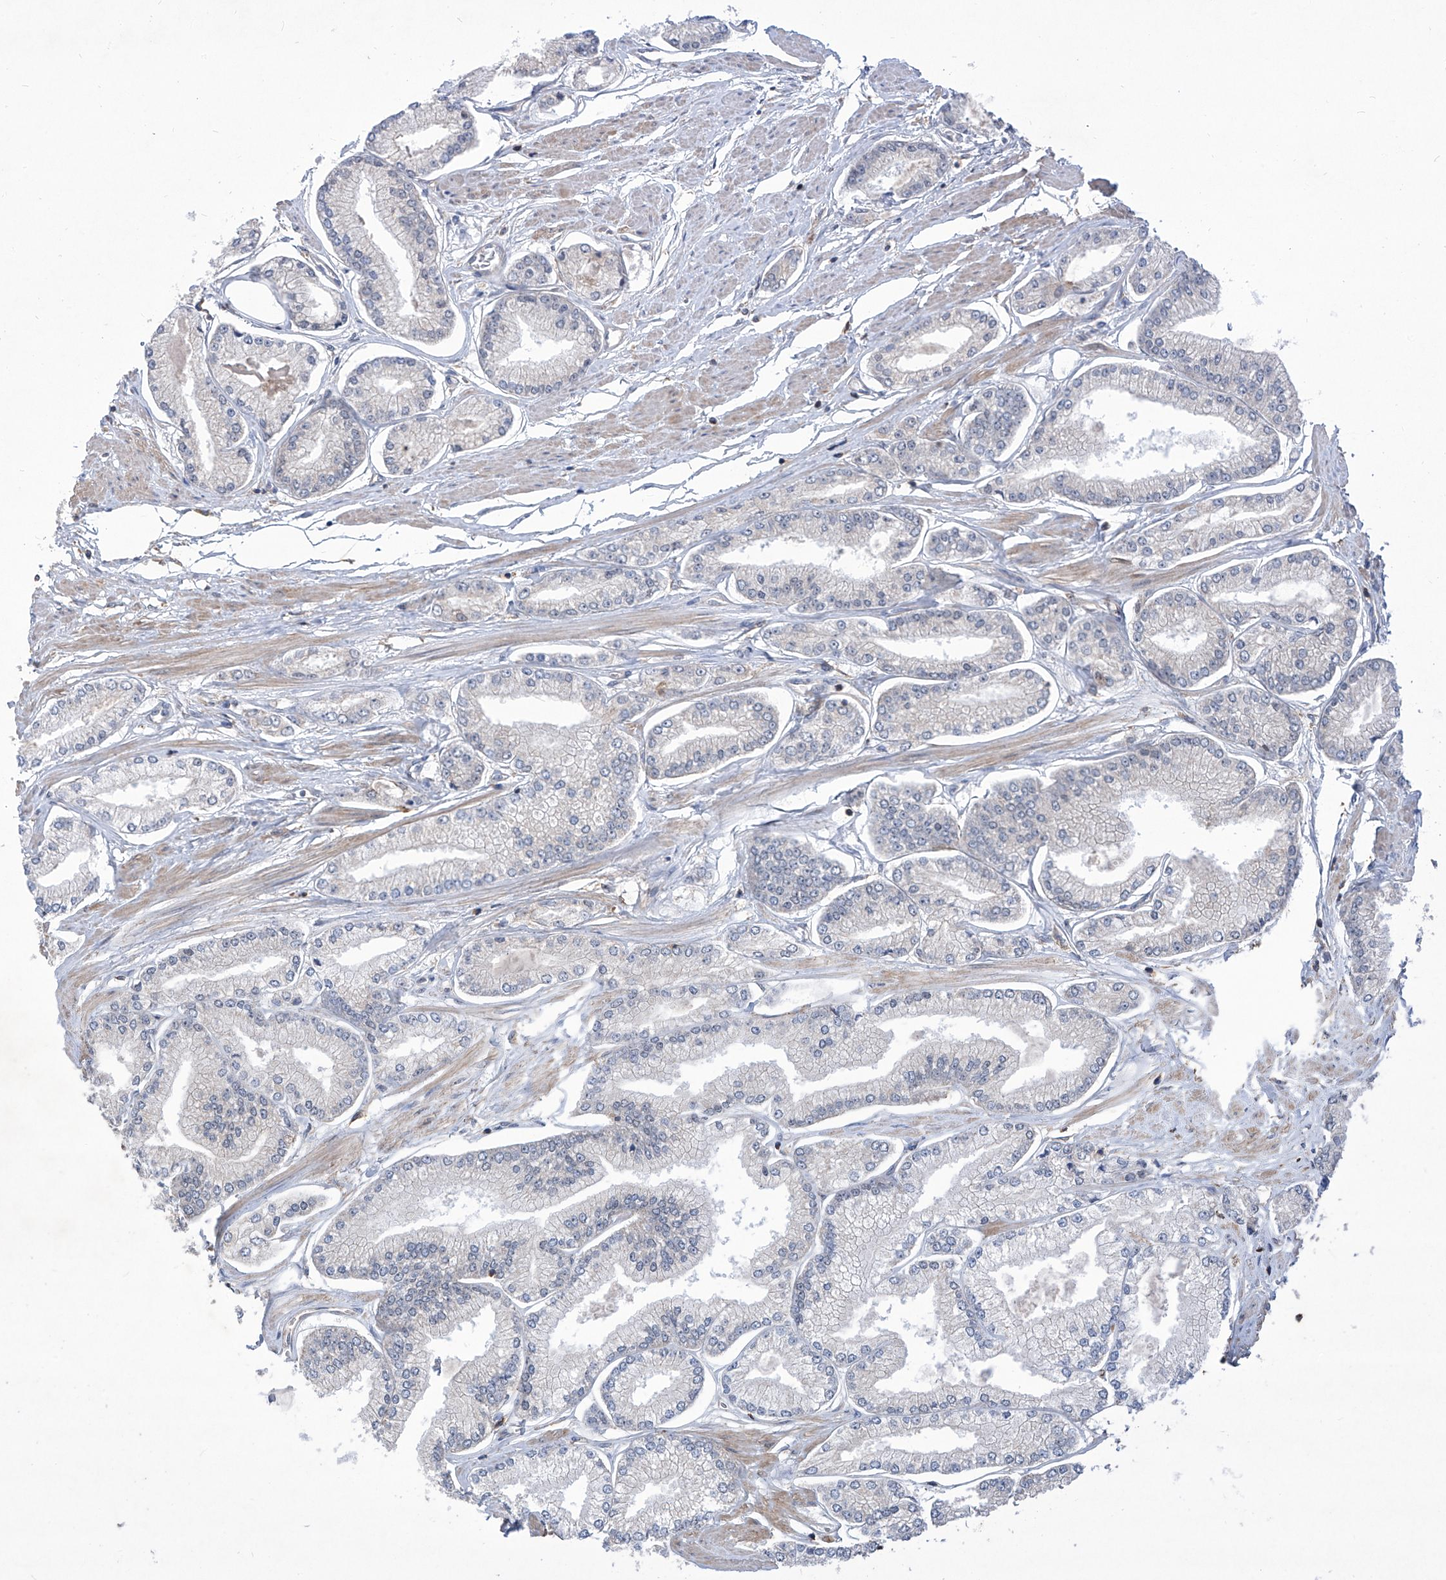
{"staining": {"intensity": "negative", "quantity": "none", "location": "none"}, "tissue": "prostate cancer", "cell_type": "Tumor cells", "image_type": "cancer", "snomed": [{"axis": "morphology", "description": "Adenocarcinoma, Low grade"}, {"axis": "topography", "description": "Prostate"}], "caption": "Immunohistochemistry (IHC) photomicrograph of neoplastic tissue: human prostate cancer (low-grade adenocarcinoma) stained with DAB (3,3'-diaminobenzidine) displays no significant protein expression in tumor cells.", "gene": "KIFC2", "patient": {"sex": "male", "age": 52}}